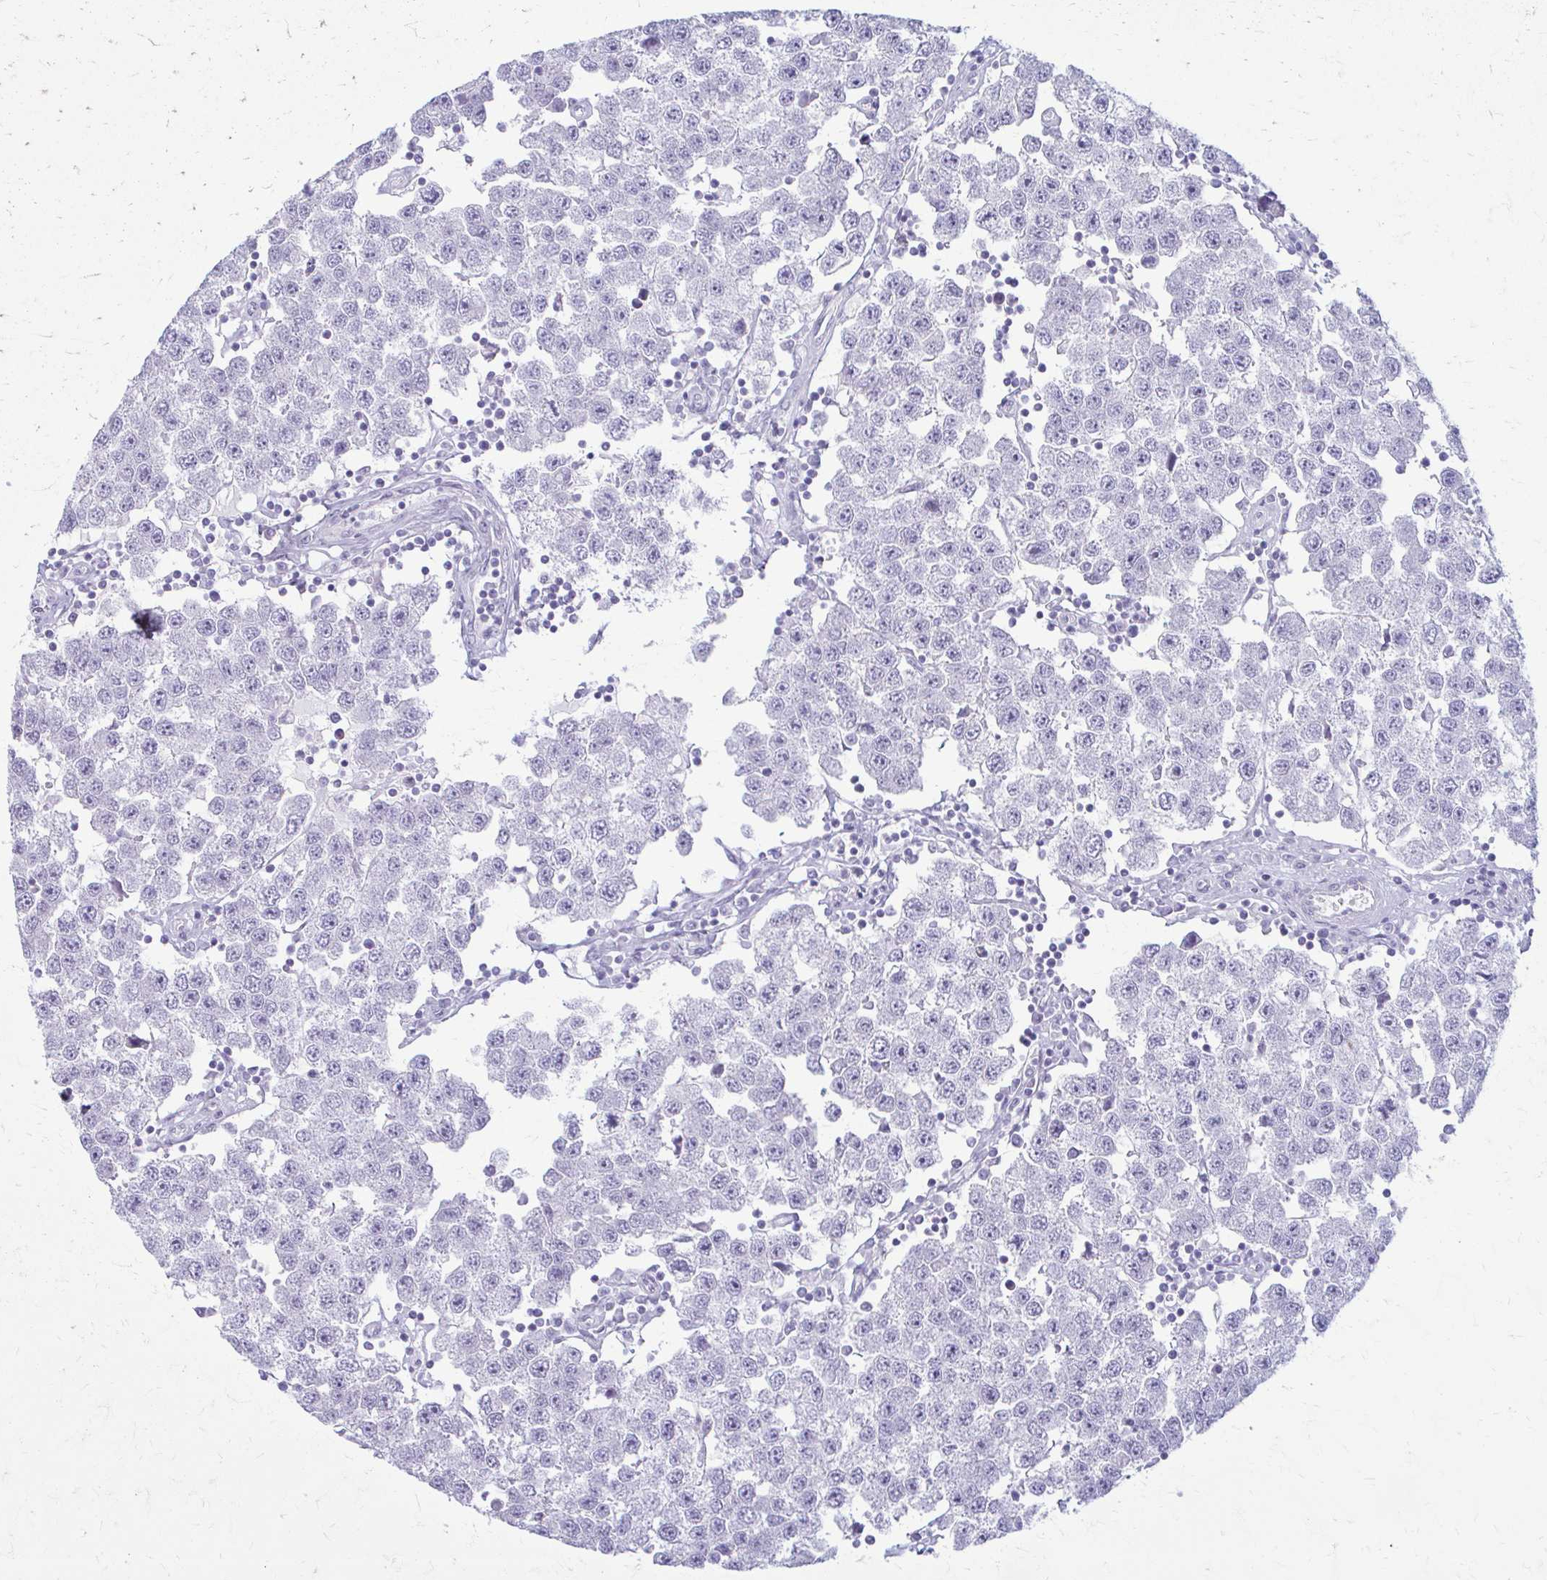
{"staining": {"intensity": "negative", "quantity": "none", "location": "none"}, "tissue": "testis cancer", "cell_type": "Tumor cells", "image_type": "cancer", "snomed": [{"axis": "morphology", "description": "Seminoma, NOS"}, {"axis": "topography", "description": "Testis"}], "caption": "High power microscopy histopathology image of an IHC image of testis cancer (seminoma), revealing no significant staining in tumor cells.", "gene": "PRKRA", "patient": {"sex": "male", "age": 34}}